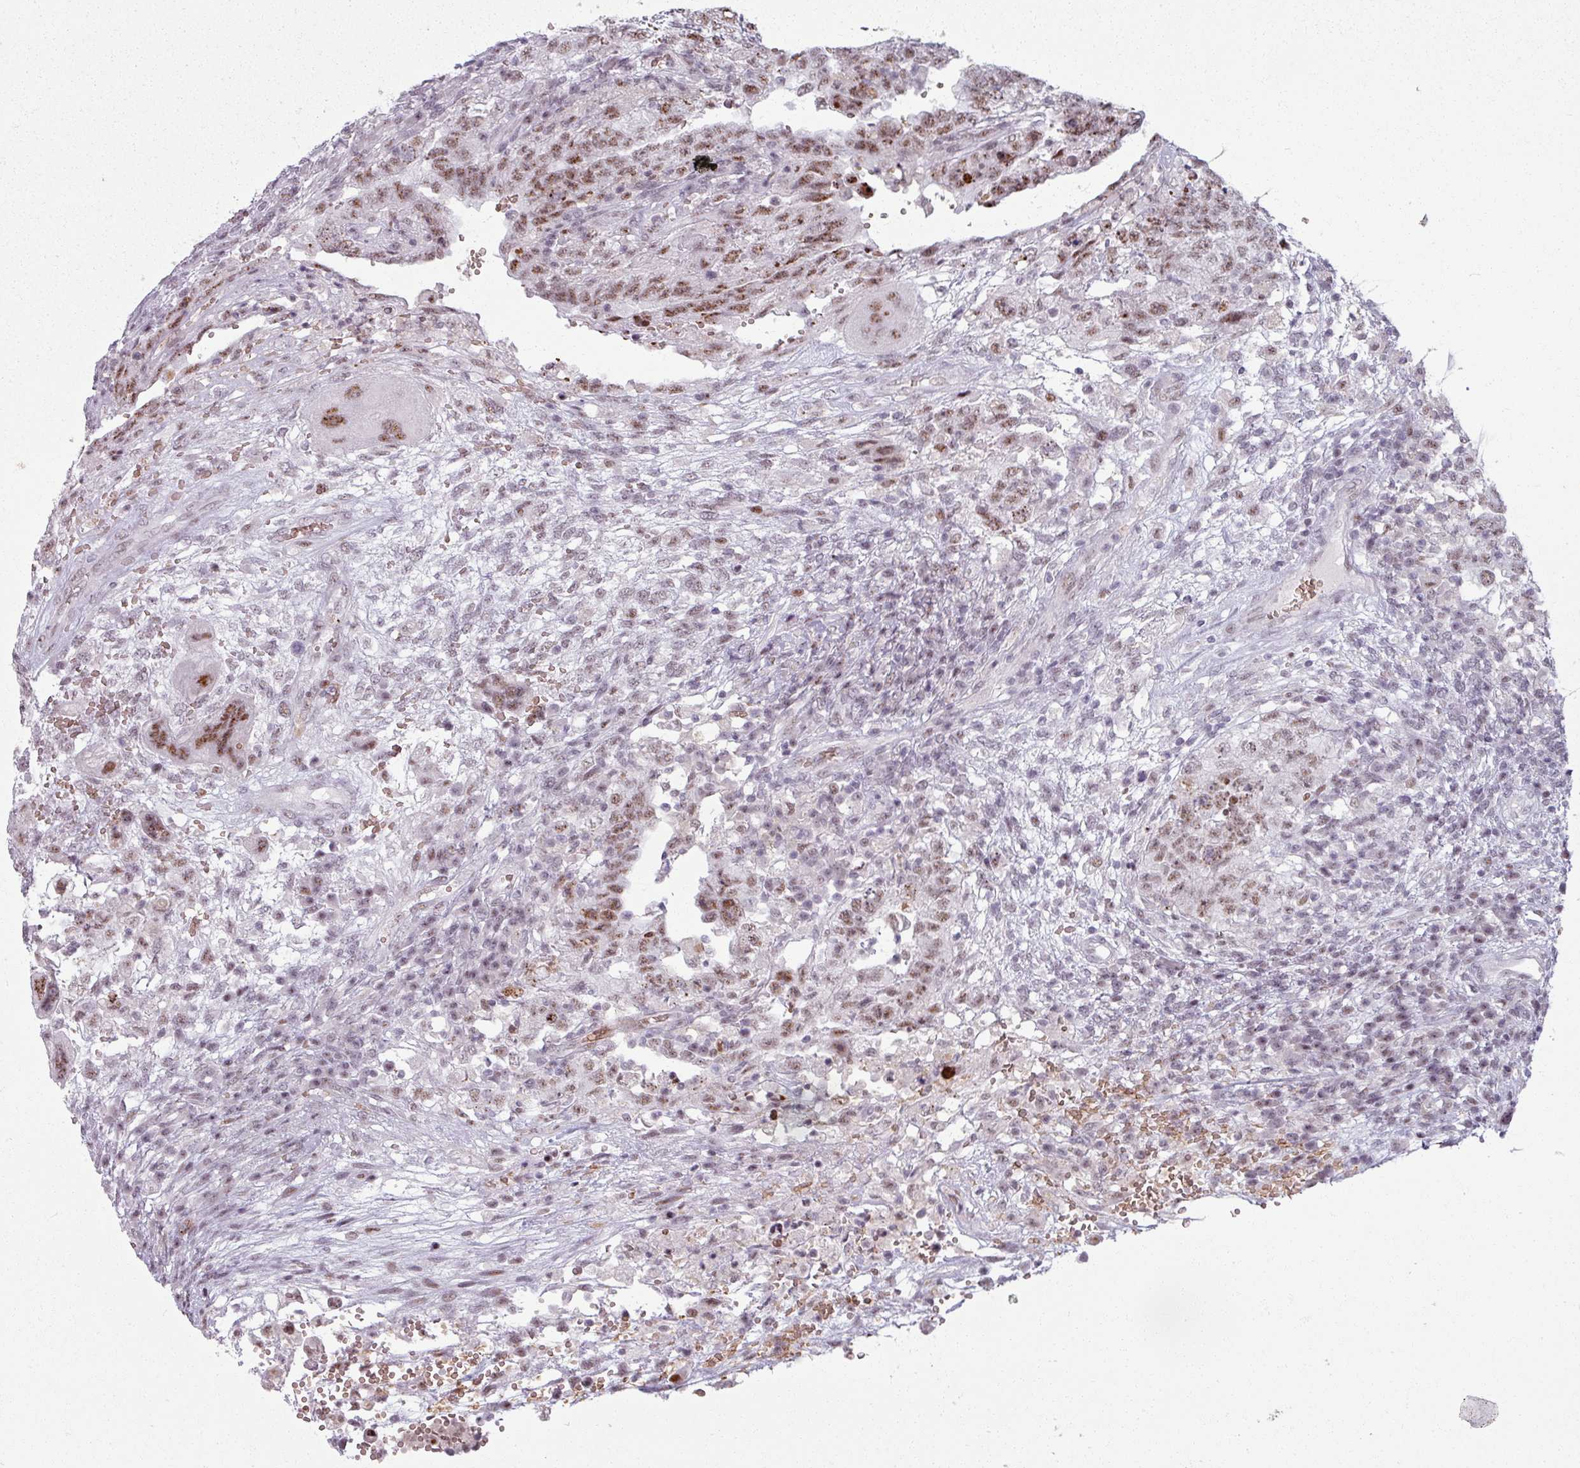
{"staining": {"intensity": "moderate", "quantity": ">75%", "location": "nuclear"}, "tissue": "testis cancer", "cell_type": "Tumor cells", "image_type": "cancer", "snomed": [{"axis": "morphology", "description": "Carcinoma, Embryonal, NOS"}, {"axis": "topography", "description": "Testis"}], "caption": "Immunohistochemical staining of human testis embryonal carcinoma demonstrates medium levels of moderate nuclear protein staining in about >75% of tumor cells. The protein of interest is stained brown, and the nuclei are stained in blue (DAB (3,3'-diaminobenzidine) IHC with brightfield microscopy, high magnification).", "gene": "NCOR1", "patient": {"sex": "male", "age": 26}}